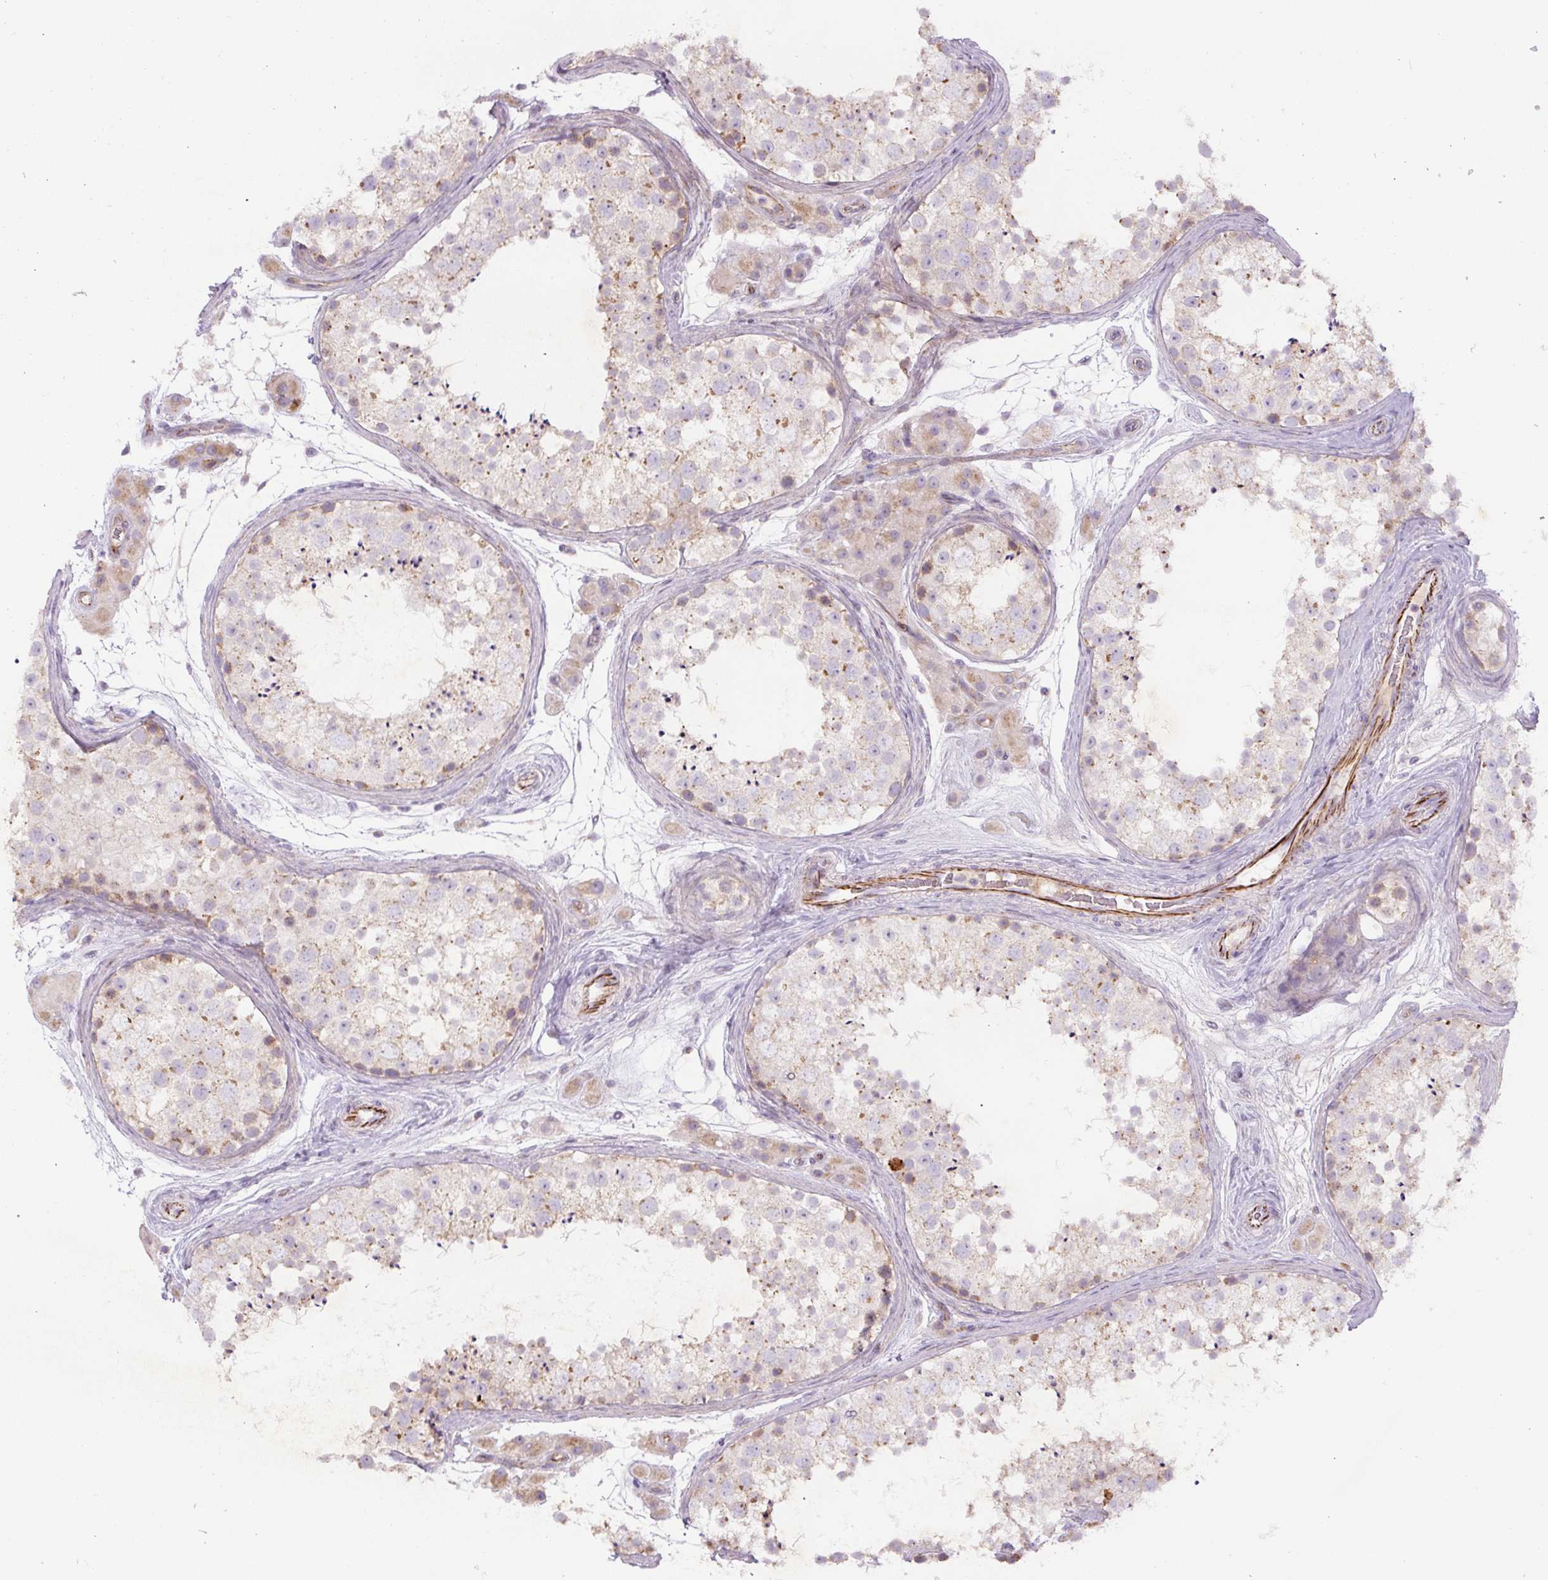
{"staining": {"intensity": "weak", "quantity": "25%-75%", "location": "cytoplasmic/membranous"}, "tissue": "testis", "cell_type": "Cells in seminiferous ducts", "image_type": "normal", "snomed": [{"axis": "morphology", "description": "Normal tissue, NOS"}, {"axis": "topography", "description": "Testis"}], "caption": "The image reveals a brown stain indicating the presence of a protein in the cytoplasmic/membranous of cells in seminiferous ducts in testis.", "gene": "CCNI2", "patient": {"sex": "male", "age": 41}}